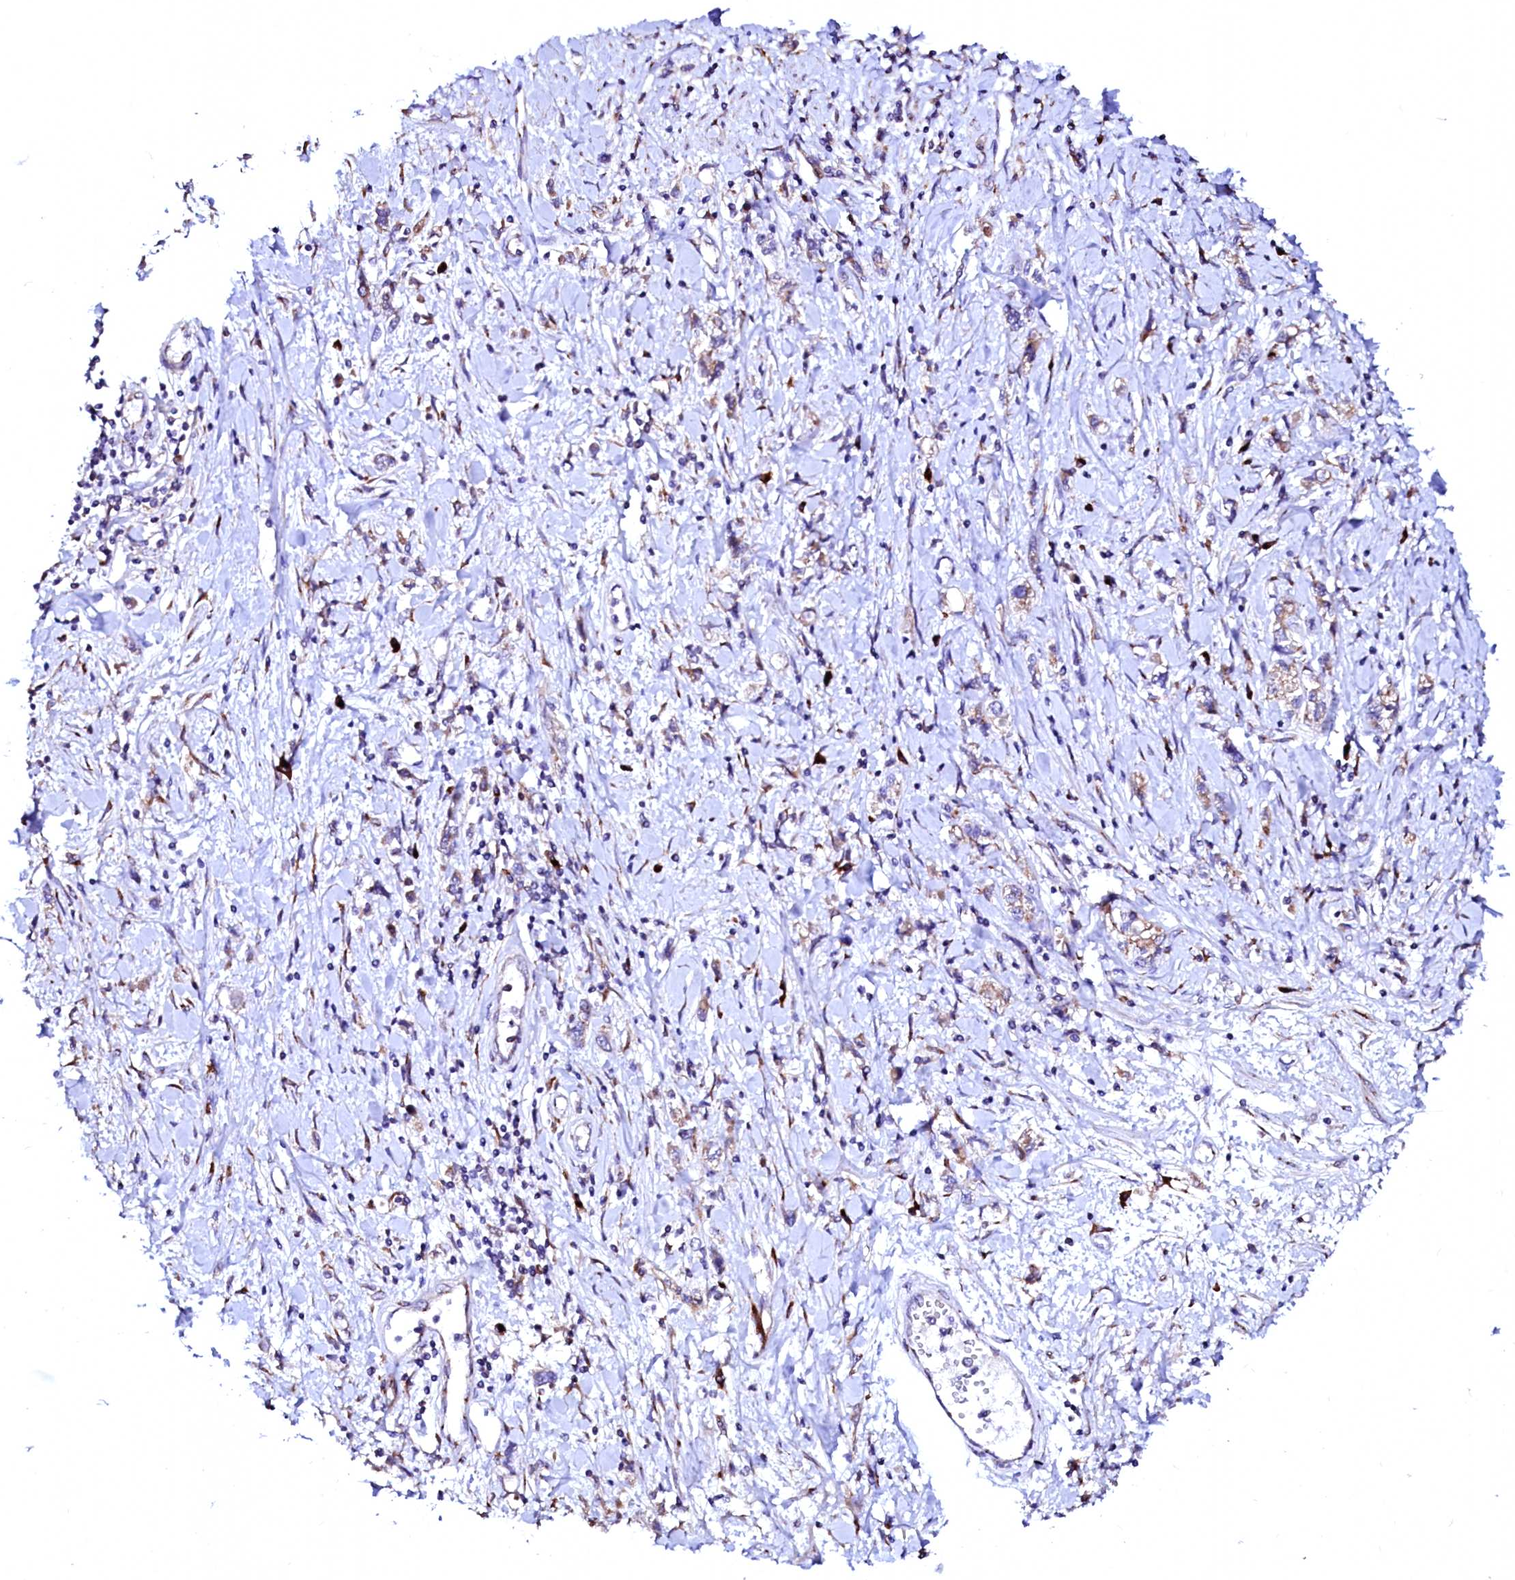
{"staining": {"intensity": "moderate", "quantity": ">75%", "location": "cytoplasmic/membranous"}, "tissue": "stomach cancer", "cell_type": "Tumor cells", "image_type": "cancer", "snomed": [{"axis": "morphology", "description": "Adenocarcinoma, NOS"}, {"axis": "topography", "description": "Stomach"}], "caption": "Human adenocarcinoma (stomach) stained with a protein marker shows moderate staining in tumor cells.", "gene": "LMAN1", "patient": {"sex": "female", "age": 76}}